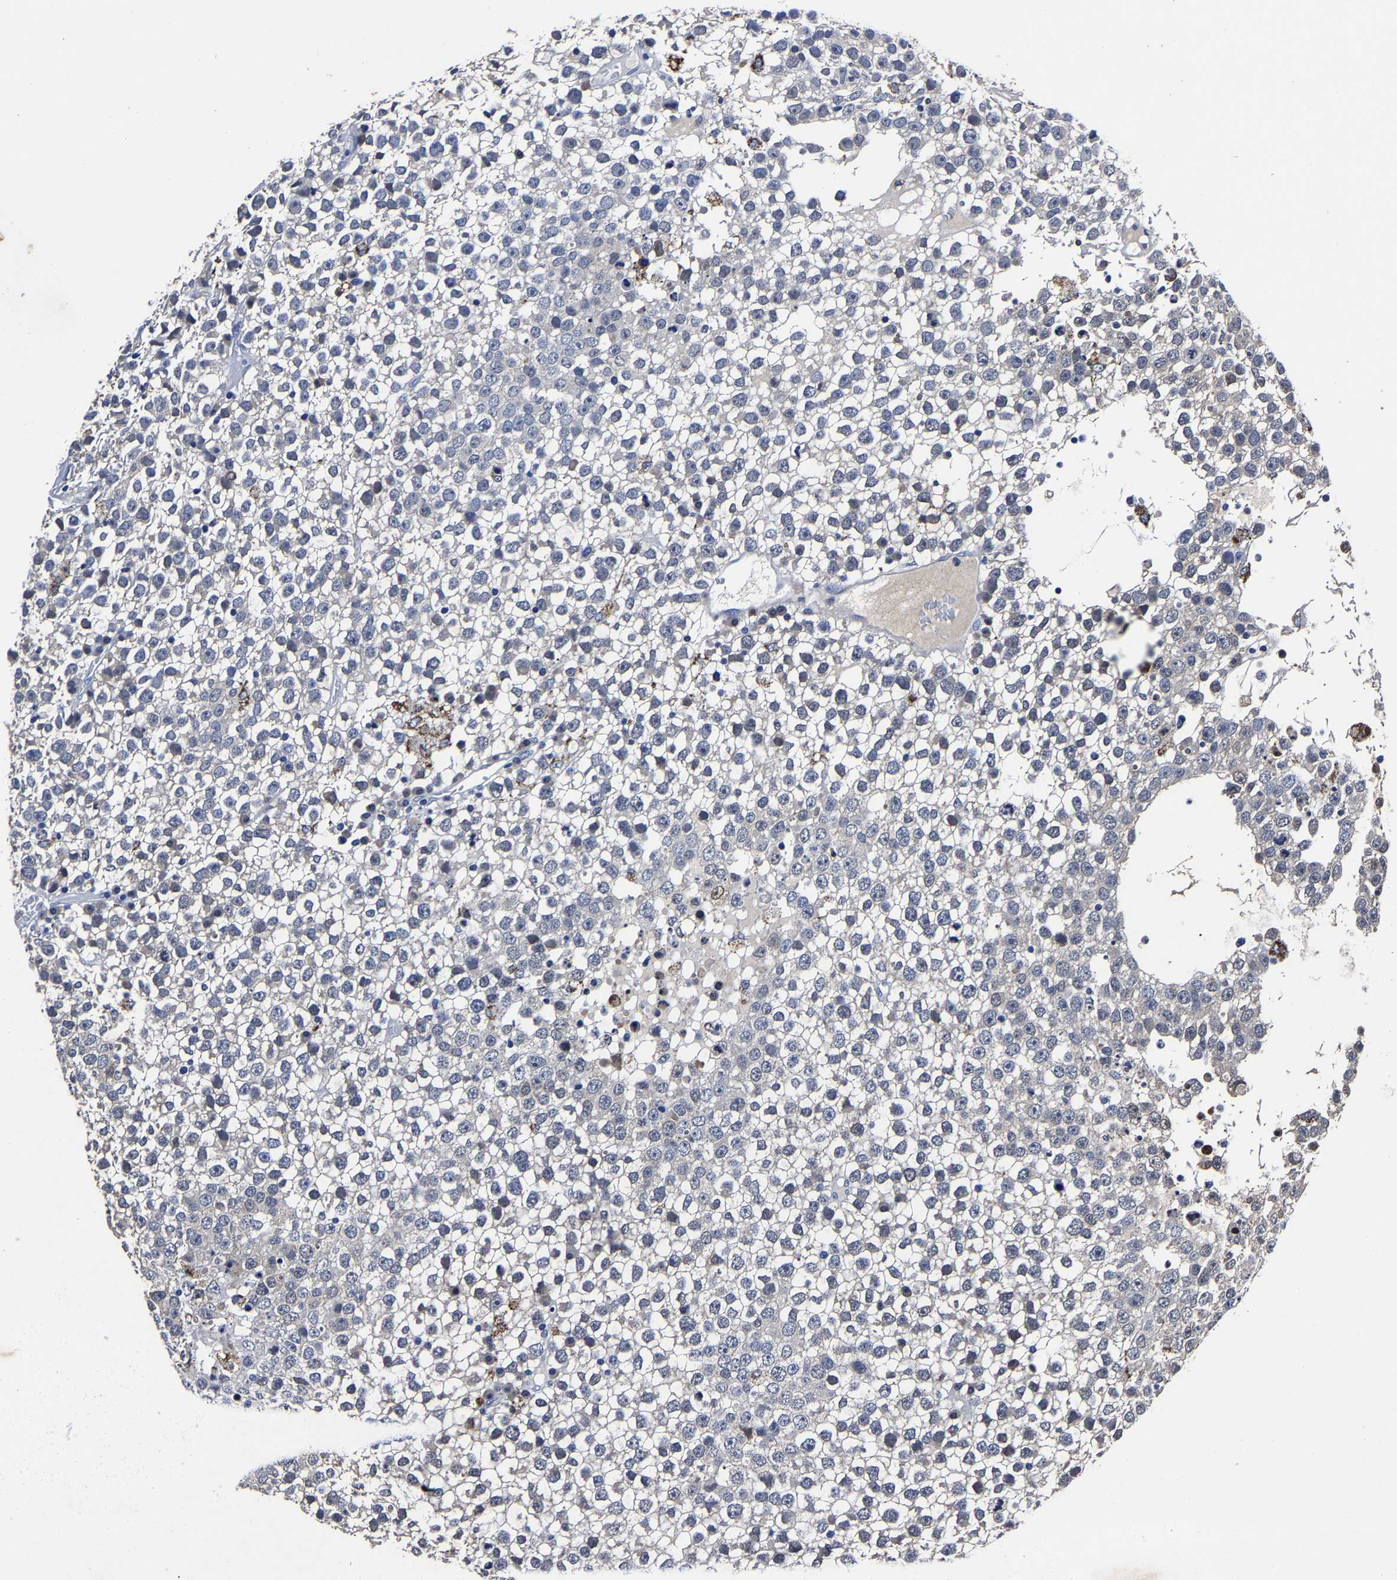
{"staining": {"intensity": "negative", "quantity": "none", "location": "none"}, "tissue": "testis cancer", "cell_type": "Tumor cells", "image_type": "cancer", "snomed": [{"axis": "morphology", "description": "Seminoma, NOS"}, {"axis": "topography", "description": "Testis"}], "caption": "The micrograph exhibits no staining of tumor cells in seminoma (testis).", "gene": "PSPH", "patient": {"sex": "male", "age": 65}}